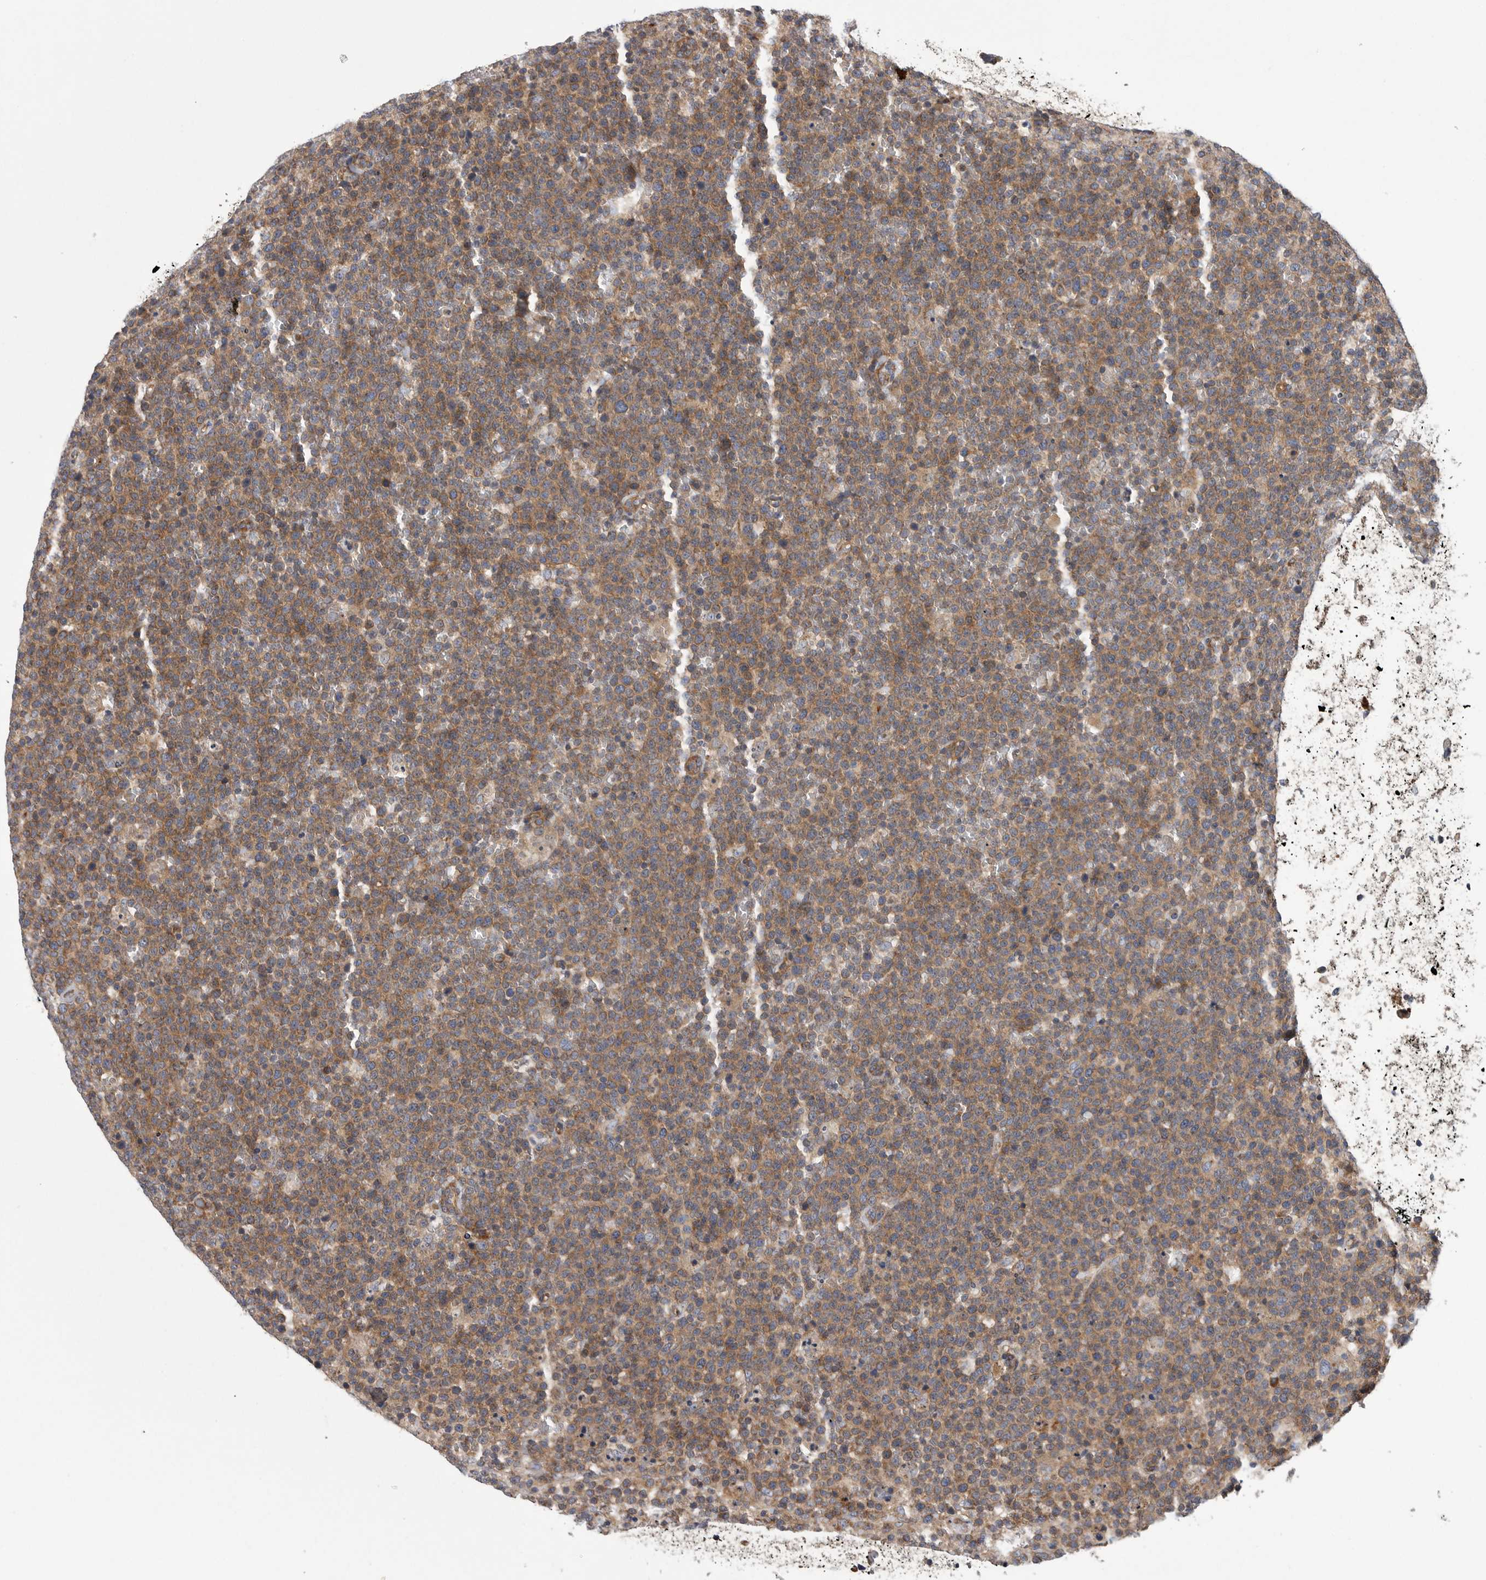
{"staining": {"intensity": "moderate", "quantity": ">75%", "location": "cytoplasmic/membranous"}, "tissue": "lymphoma", "cell_type": "Tumor cells", "image_type": "cancer", "snomed": [{"axis": "morphology", "description": "Malignant lymphoma, non-Hodgkin's type, High grade"}, {"axis": "topography", "description": "Lymph node"}], "caption": "Immunohistochemical staining of human lymphoma reveals medium levels of moderate cytoplasmic/membranous protein positivity in about >75% of tumor cells. (DAB IHC with brightfield microscopy, high magnification).", "gene": "OXR1", "patient": {"sex": "male", "age": 61}}